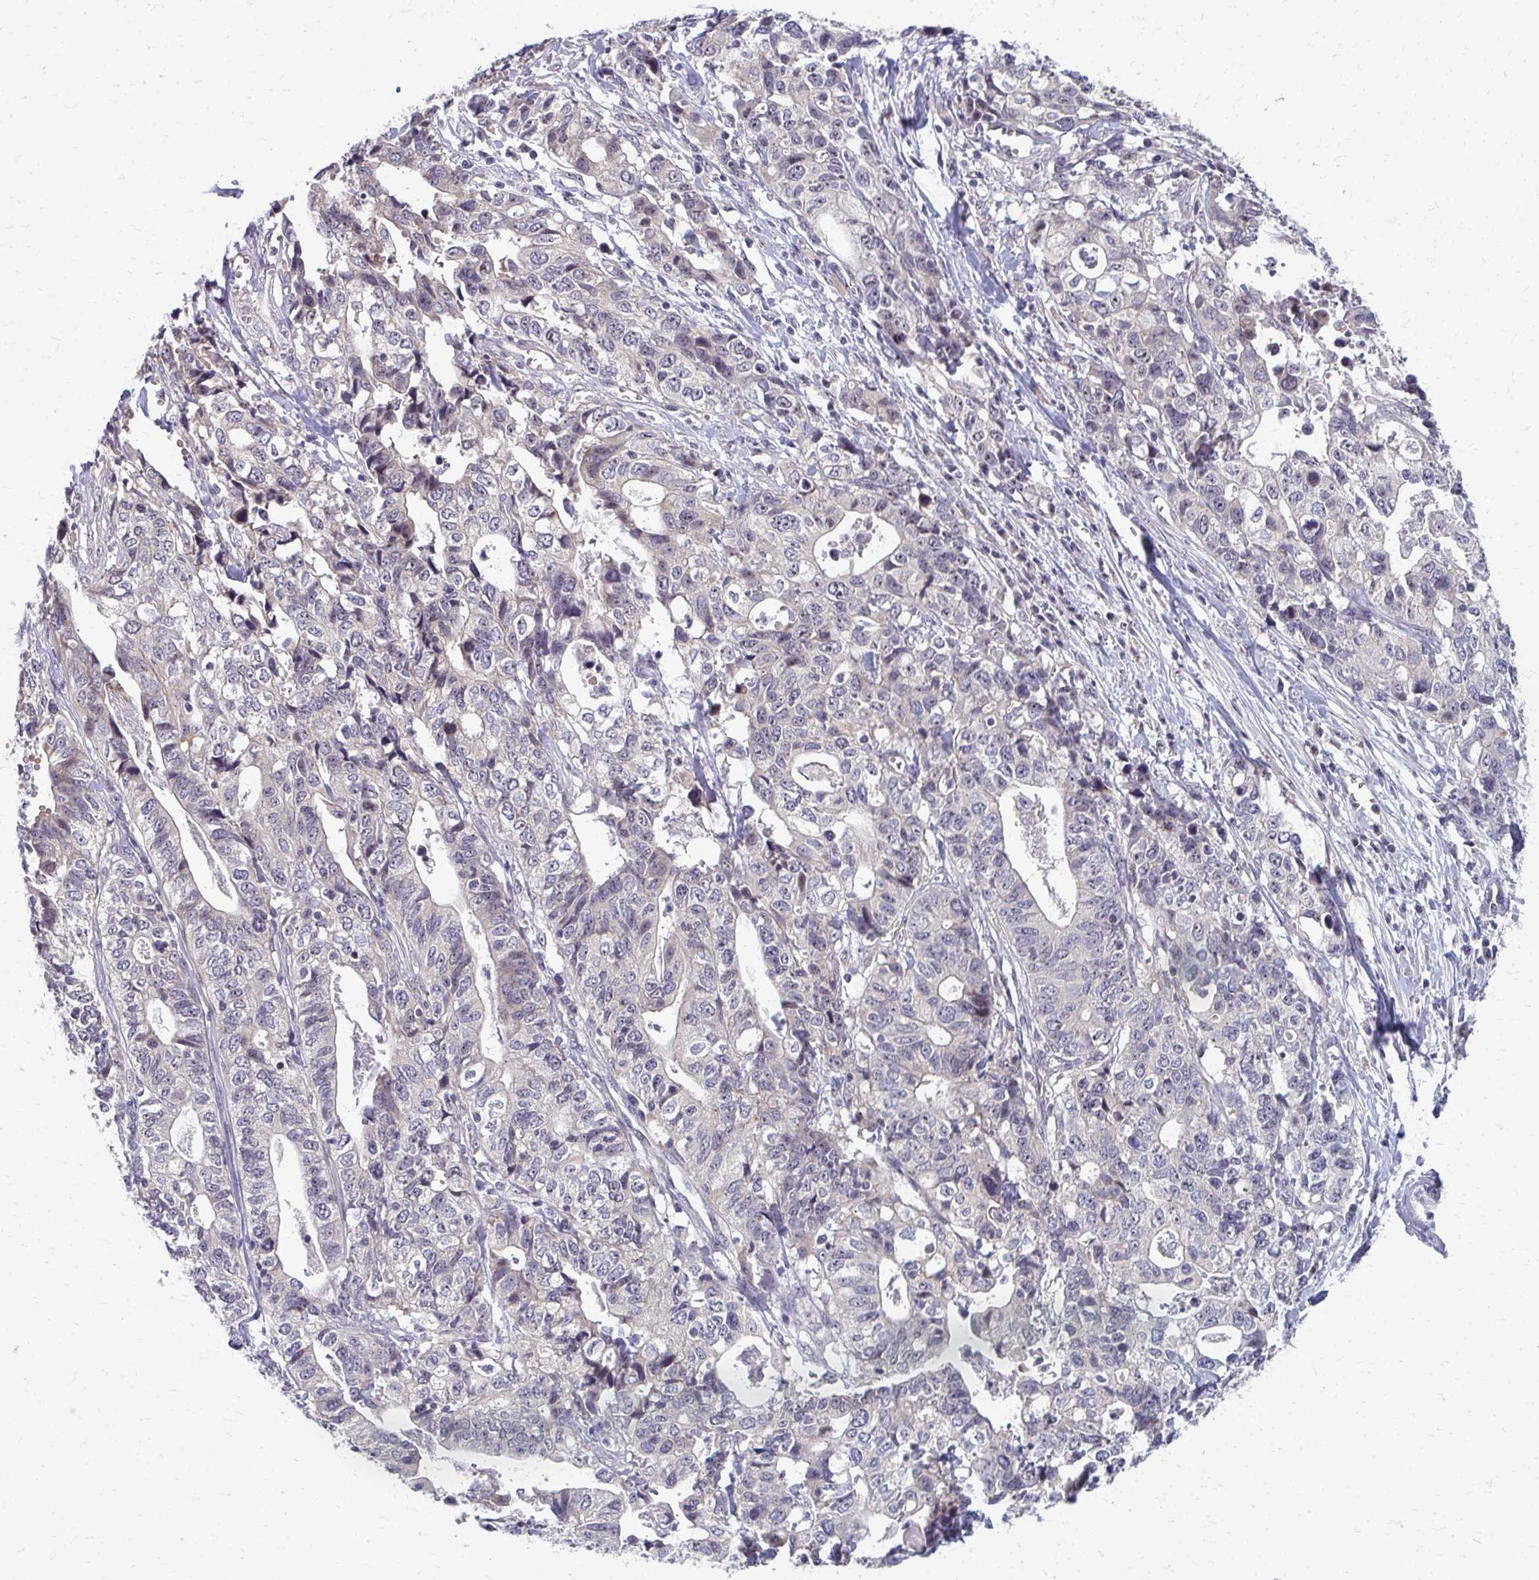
{"staining": {"intensity": "moderate", "quantity": "<25%", "location": "cytoplasmic/membranous"}, "tissue": "stomach cancer", "cell_type": "Tumor cells", "image_type": "cancer", "snomed": [{"axis": "morphology", "description": "Adenocarcinoma, NOS"}, {"axis": "topography", "description": "Stomach, upper"}], "caption": "Protein analysis of stomach cancer tissue reveals moderate cytoplasmic/membranous expression in approximately <25% of tumor cells.", "gene": "NUDT16", "patient": {"sex": "female", "age": 67}}